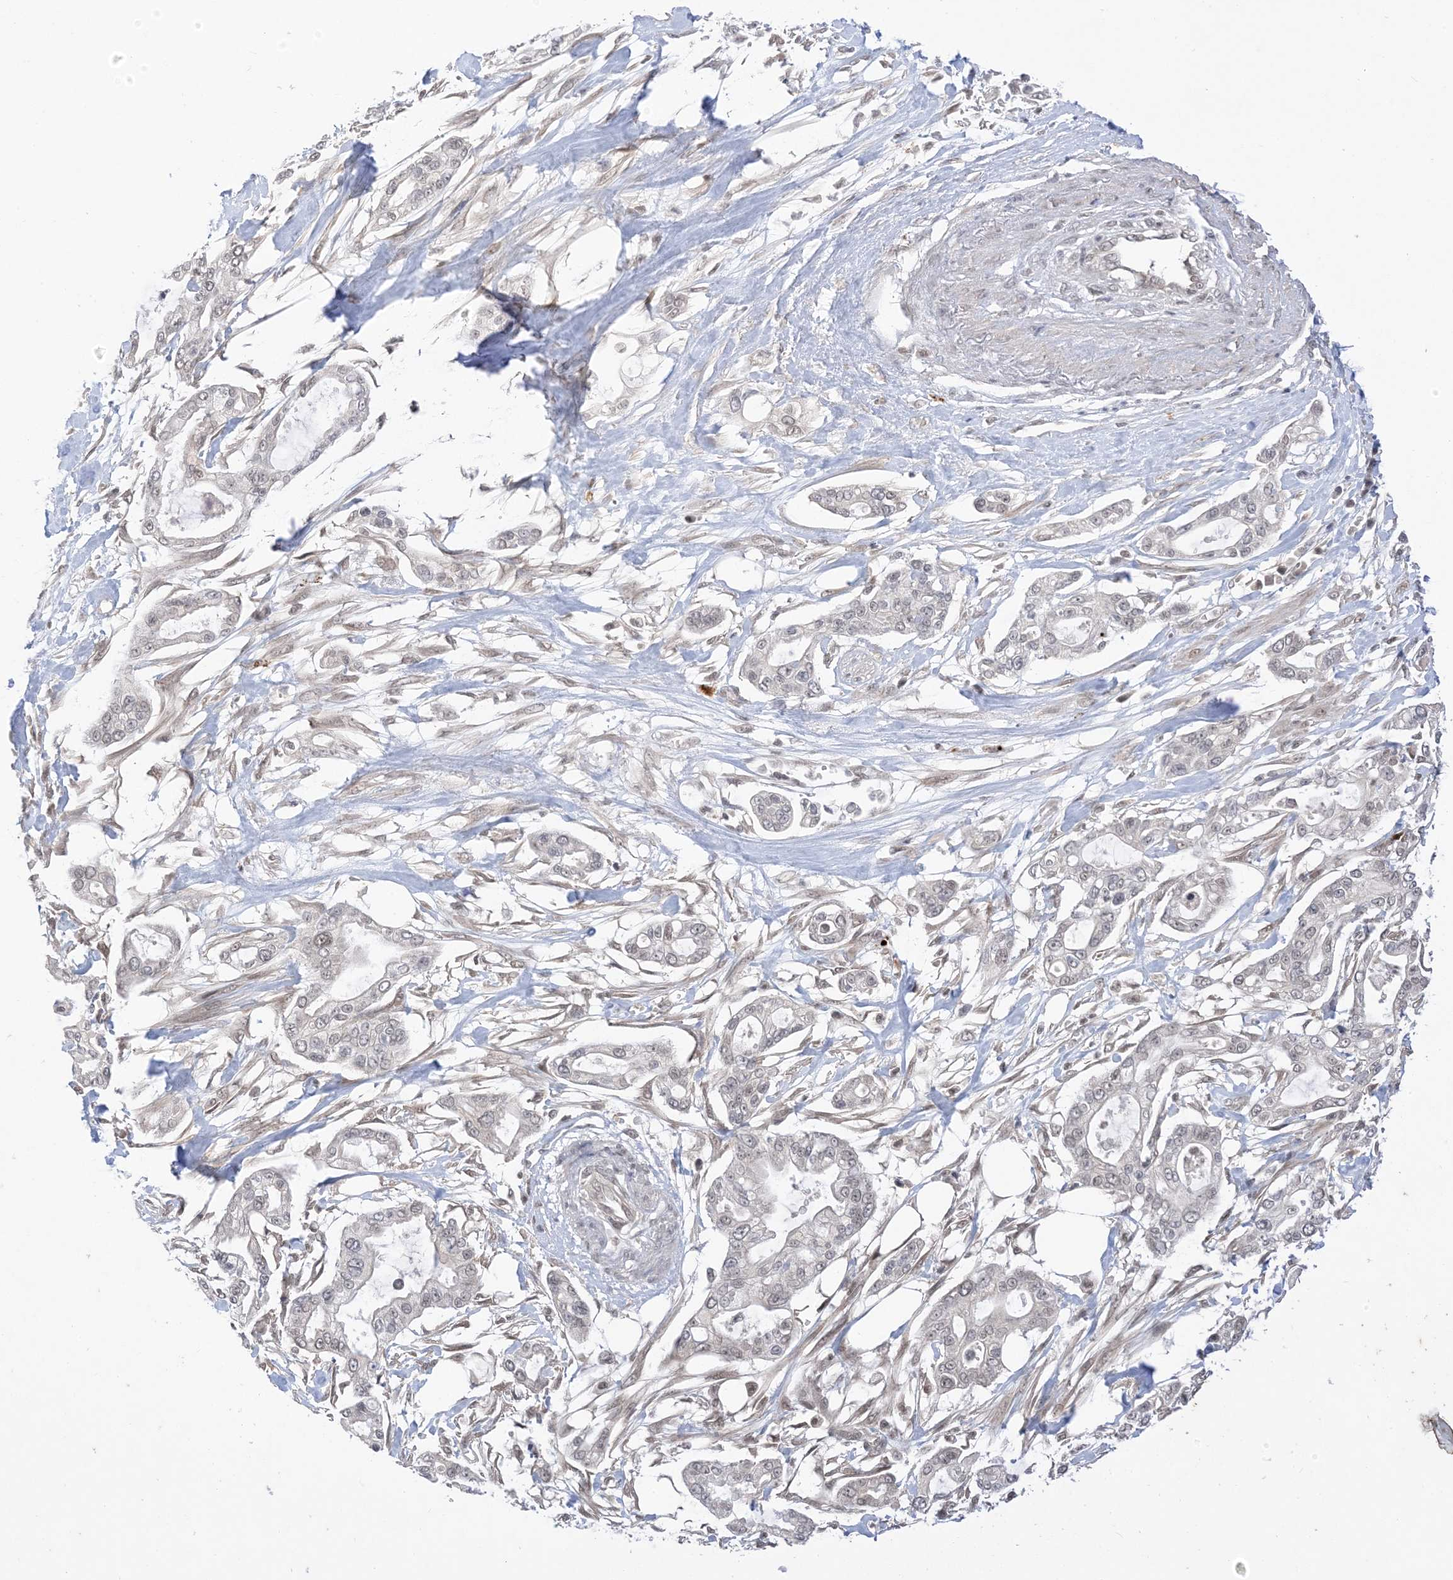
{"staining": {"intensity": "weak", "quantity": "25%-75%", "location": "nuclear"}, "tissue": "pancreatic cancer", "cell_type": "Tumor cells", "image_type": "cancer", "snomed": [{"axis": "morphology", "description": "Adenocarcinoma, NOS"}, {"axis": "topography", "description": "Pancreas"}], "caption": "High-magnification brightfield microscopy of pancreatic cancer stained with DAB (brown) and counterstained with hematoxylin (blue). tumor cells exhibit weak nuclear positivity is appreciated in approximately25%-75% of cells. (DAB IHC with brightfield microscopy, high magnification).", "gene": "RANBP9", "patient": {"sex": "male", "age": 68}}